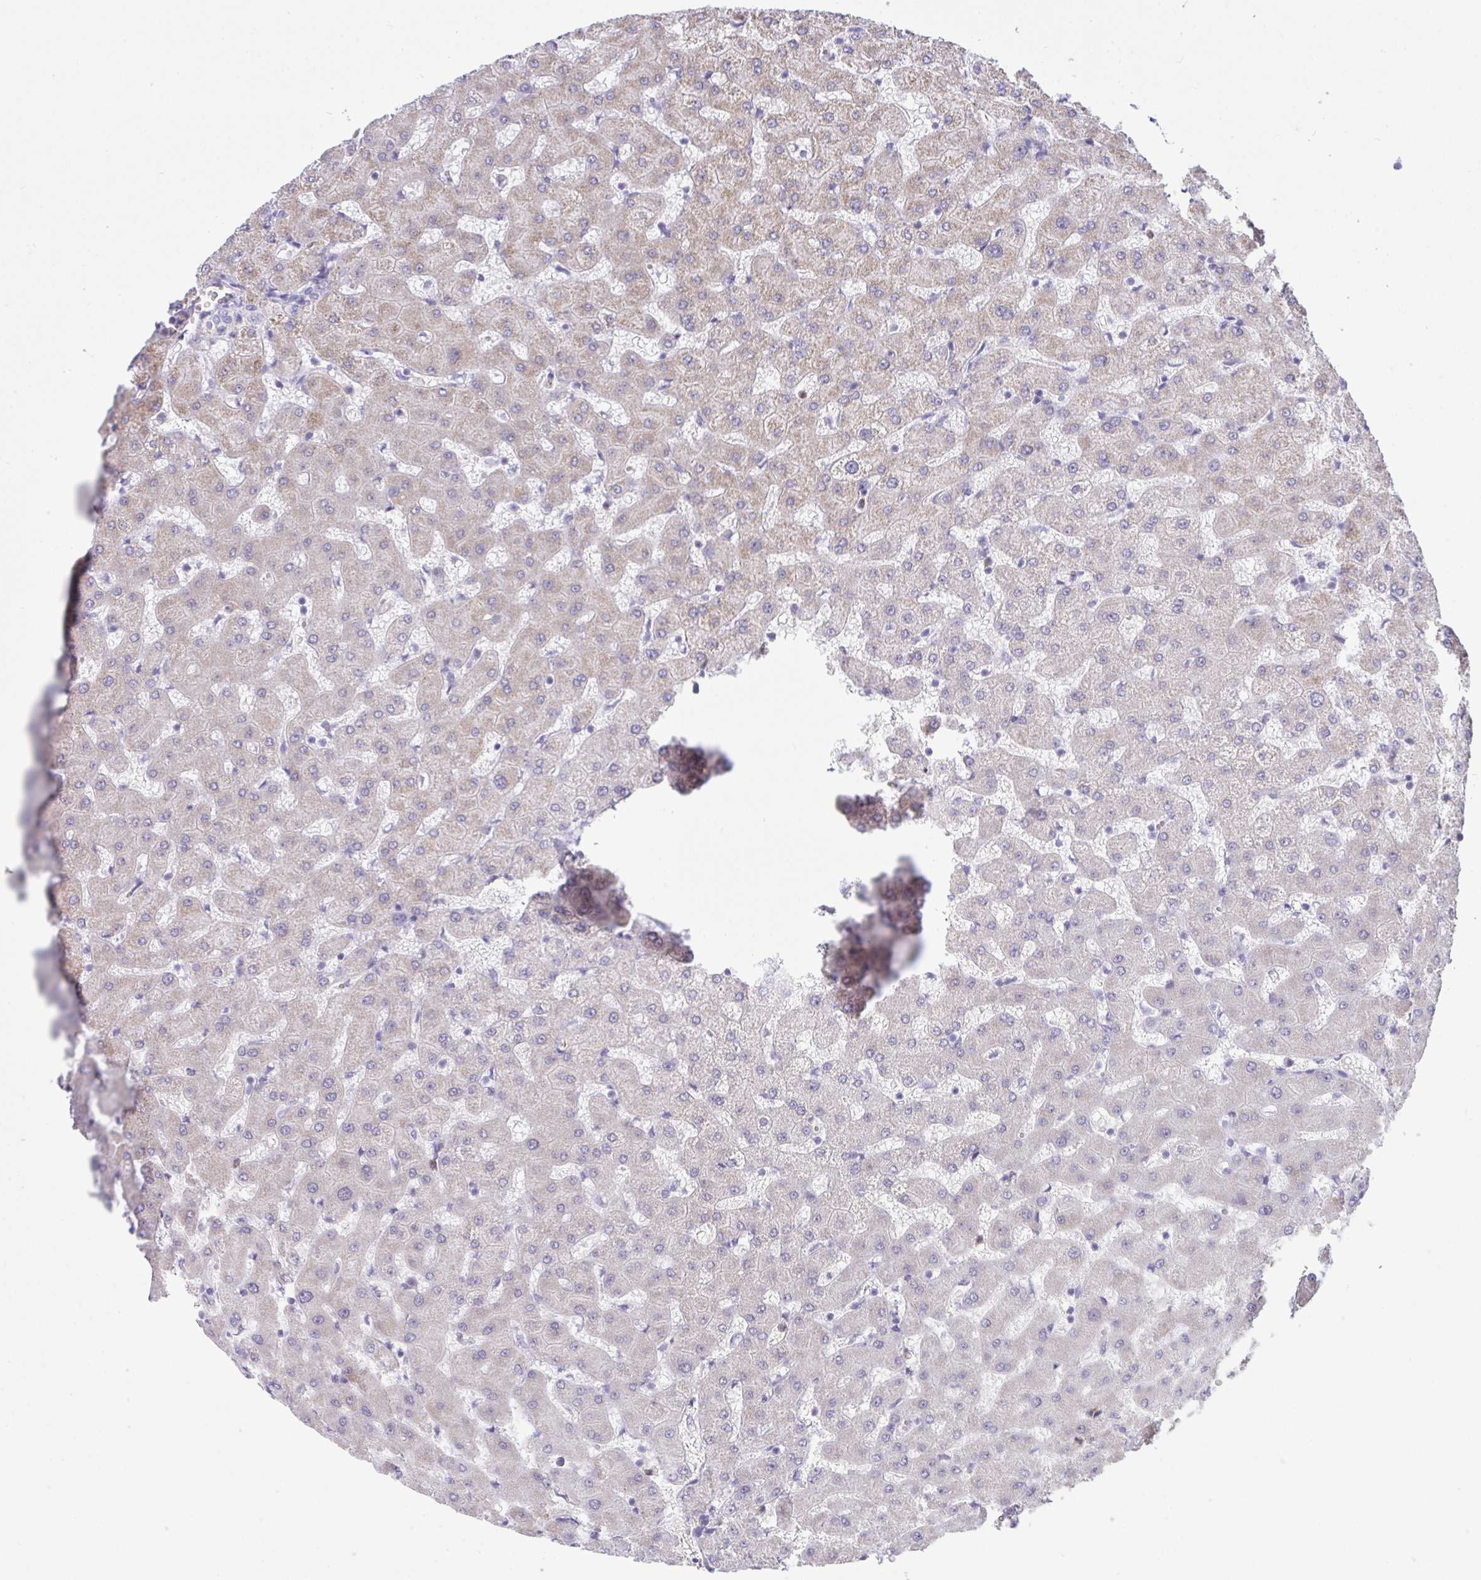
{"staining": {"intensity": "negative", "quantity": "none", "location": "none"}, "tissue": "liver", "cell_type": "Cholangiocytes", "image_type": "normal", "snomed": [{"axis": "morphology", "description": "Normal tissue, NOS"}, {"axis": "topography", "description": "Liver"}], "caption": "This is an immunohistochemistry (IHC) image of benign liver. There is no expression in cholangiocytes.", "gene": "PLA2G12B", "patient": {"sex": "female", "age": 63}}